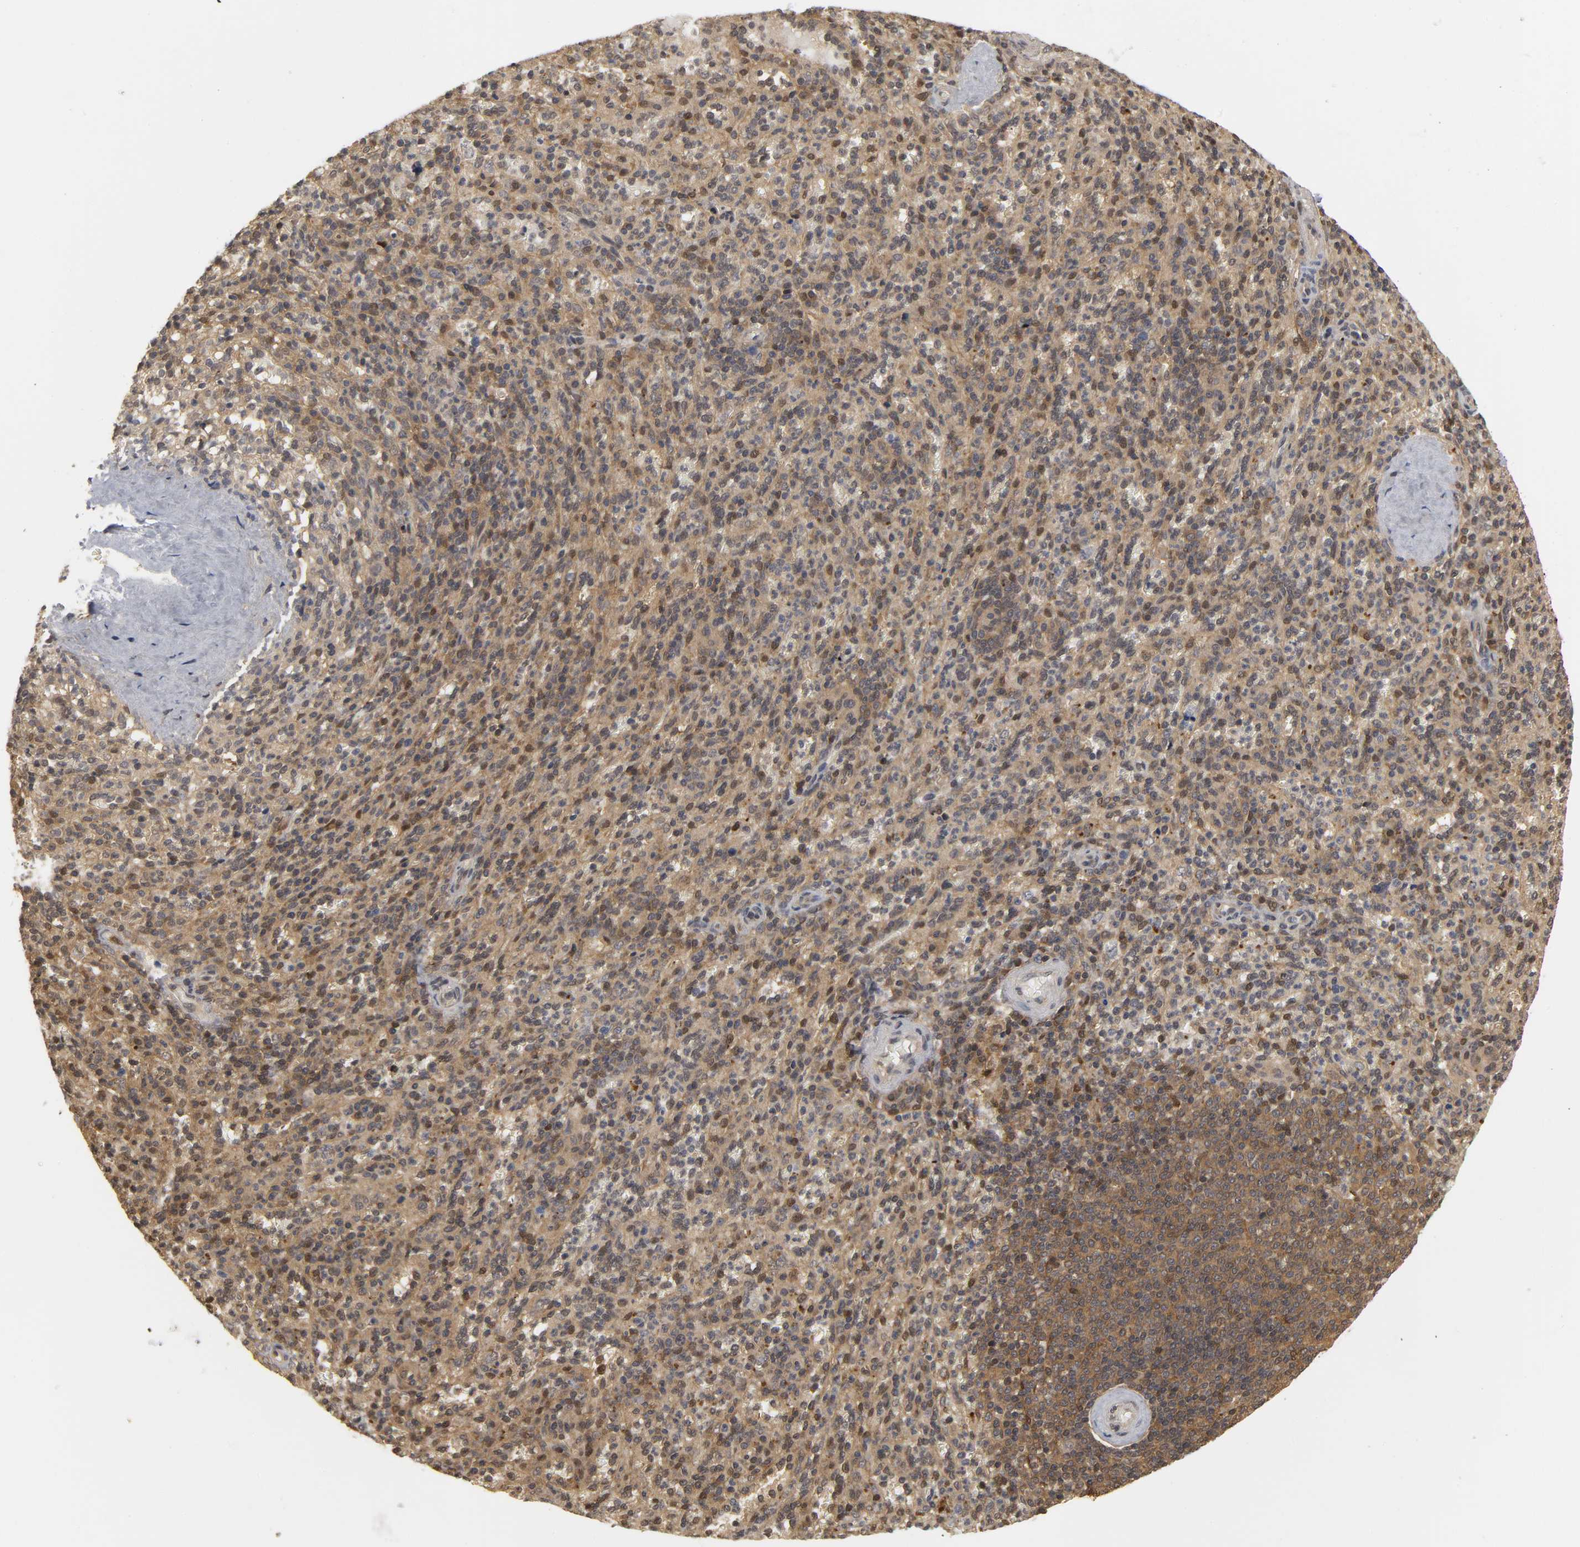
{"staining": {"intensity": "moderate", "quantity": "25%-75%", "location": "cytoplasmic/membranous,nuclear"}, "tissue": "spleen", "cell_type": "Cells in red pulp", "image_type": "normal", "snomed": [{"axis": "morphology", "description": "Normal tissue, NOS"}, {"axis": "topography", "description": "Spleen"}], "caption": "Protein staining of benign spleen shows moderate cytoplasmic/membranous,nuclear expression in about 25%-75% of cells in red pulp.", "gene": "PARK7", "patient": {"sex": "male", "age": 36}}